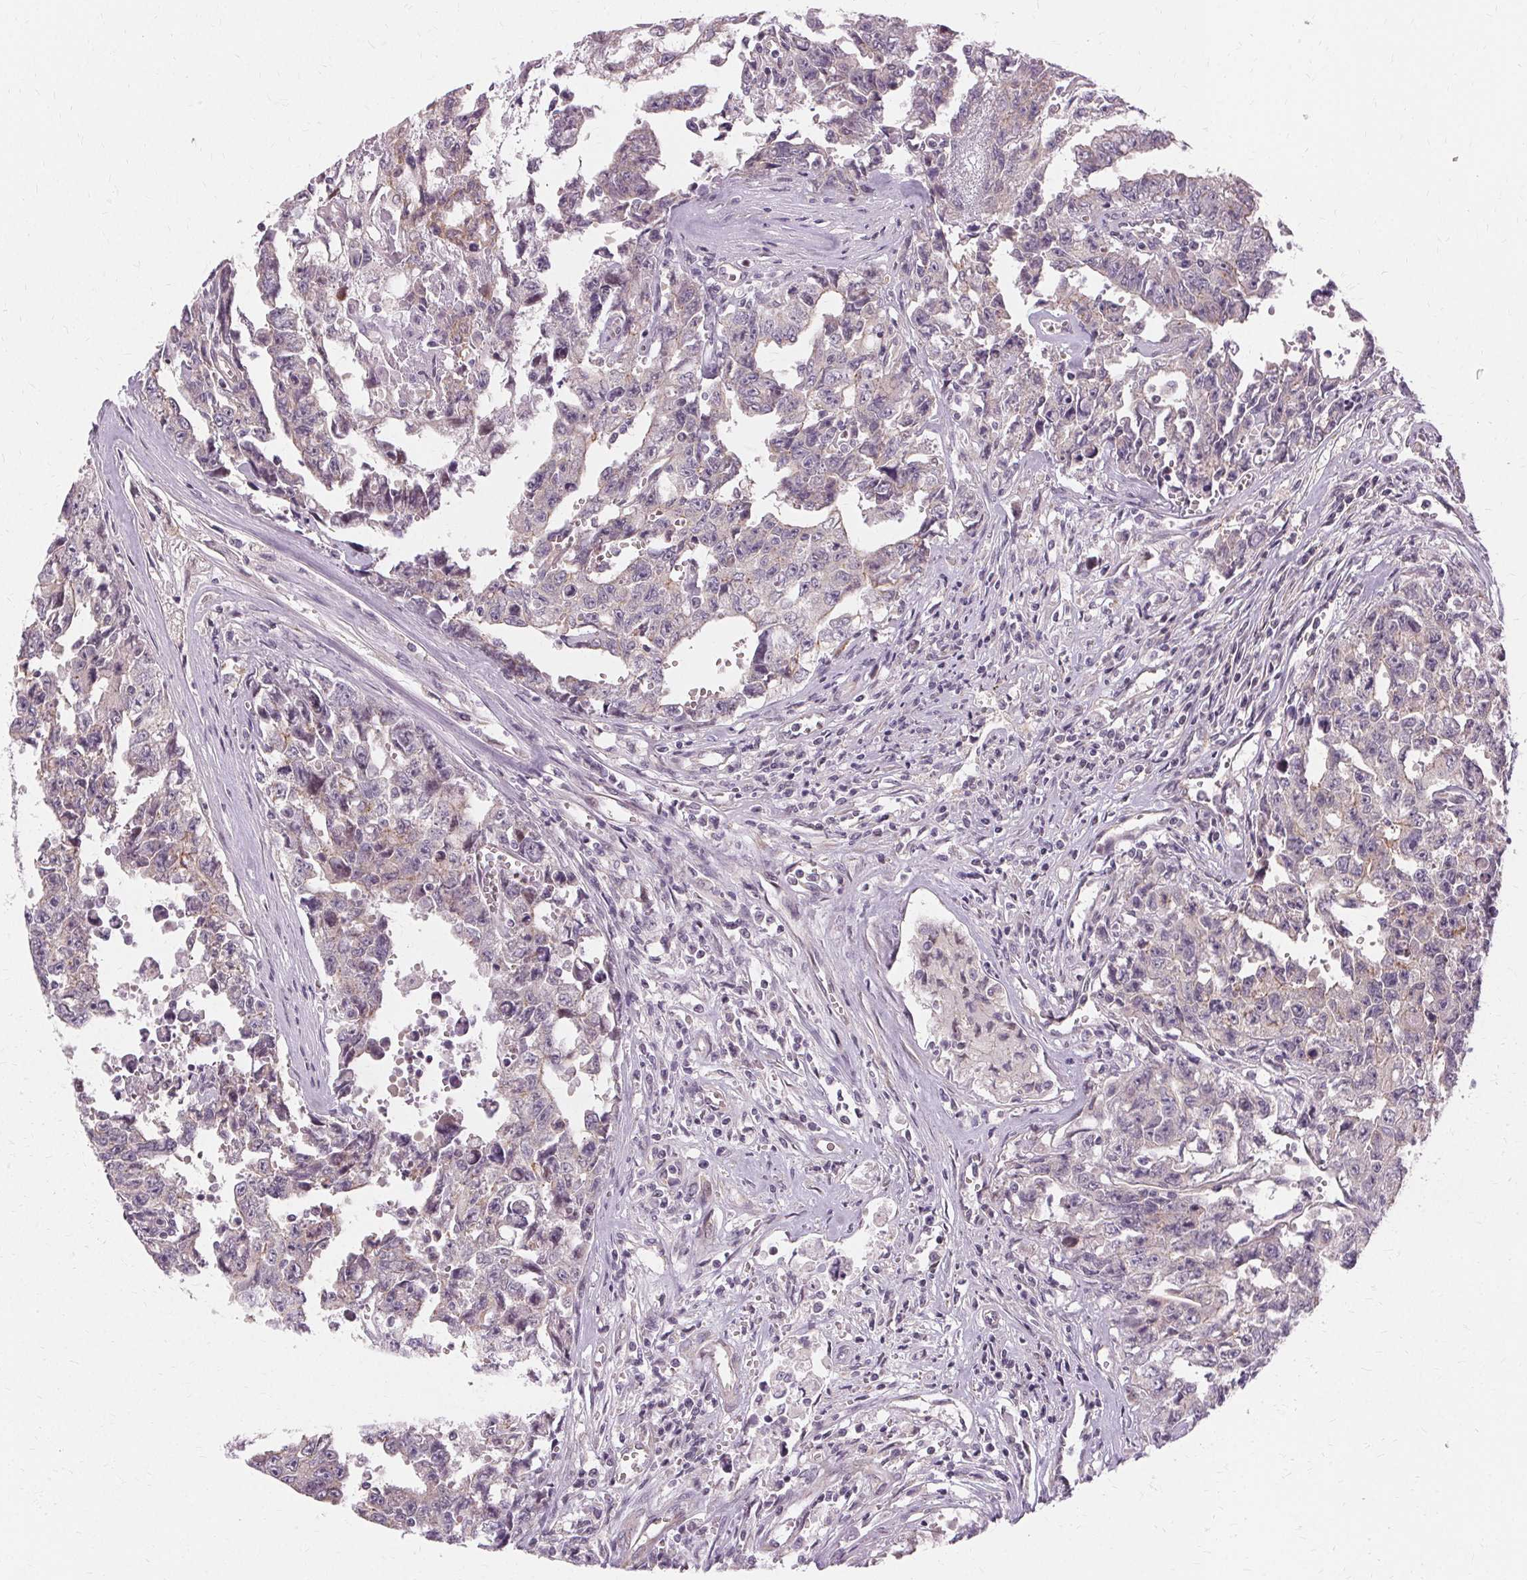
{"staining": {"intensity": "negative", "quantity": "none", "location": "none"}, "tissue": "testis cancer", "cell_type": "Tumor cells", "image_type": "cancer", "snomed": [{"axis": "morphology", "description": "Carcinoma, Embryonal, NOS"}, {"axis": "topography", "description": "Testis"}], "caption": "The immunohistochemistry image has no significant expression in tumor cells of embryonal carcinoma (testis) tissue.", "gene": "USP8", "patient": {"sex": "male", "age": 24}}